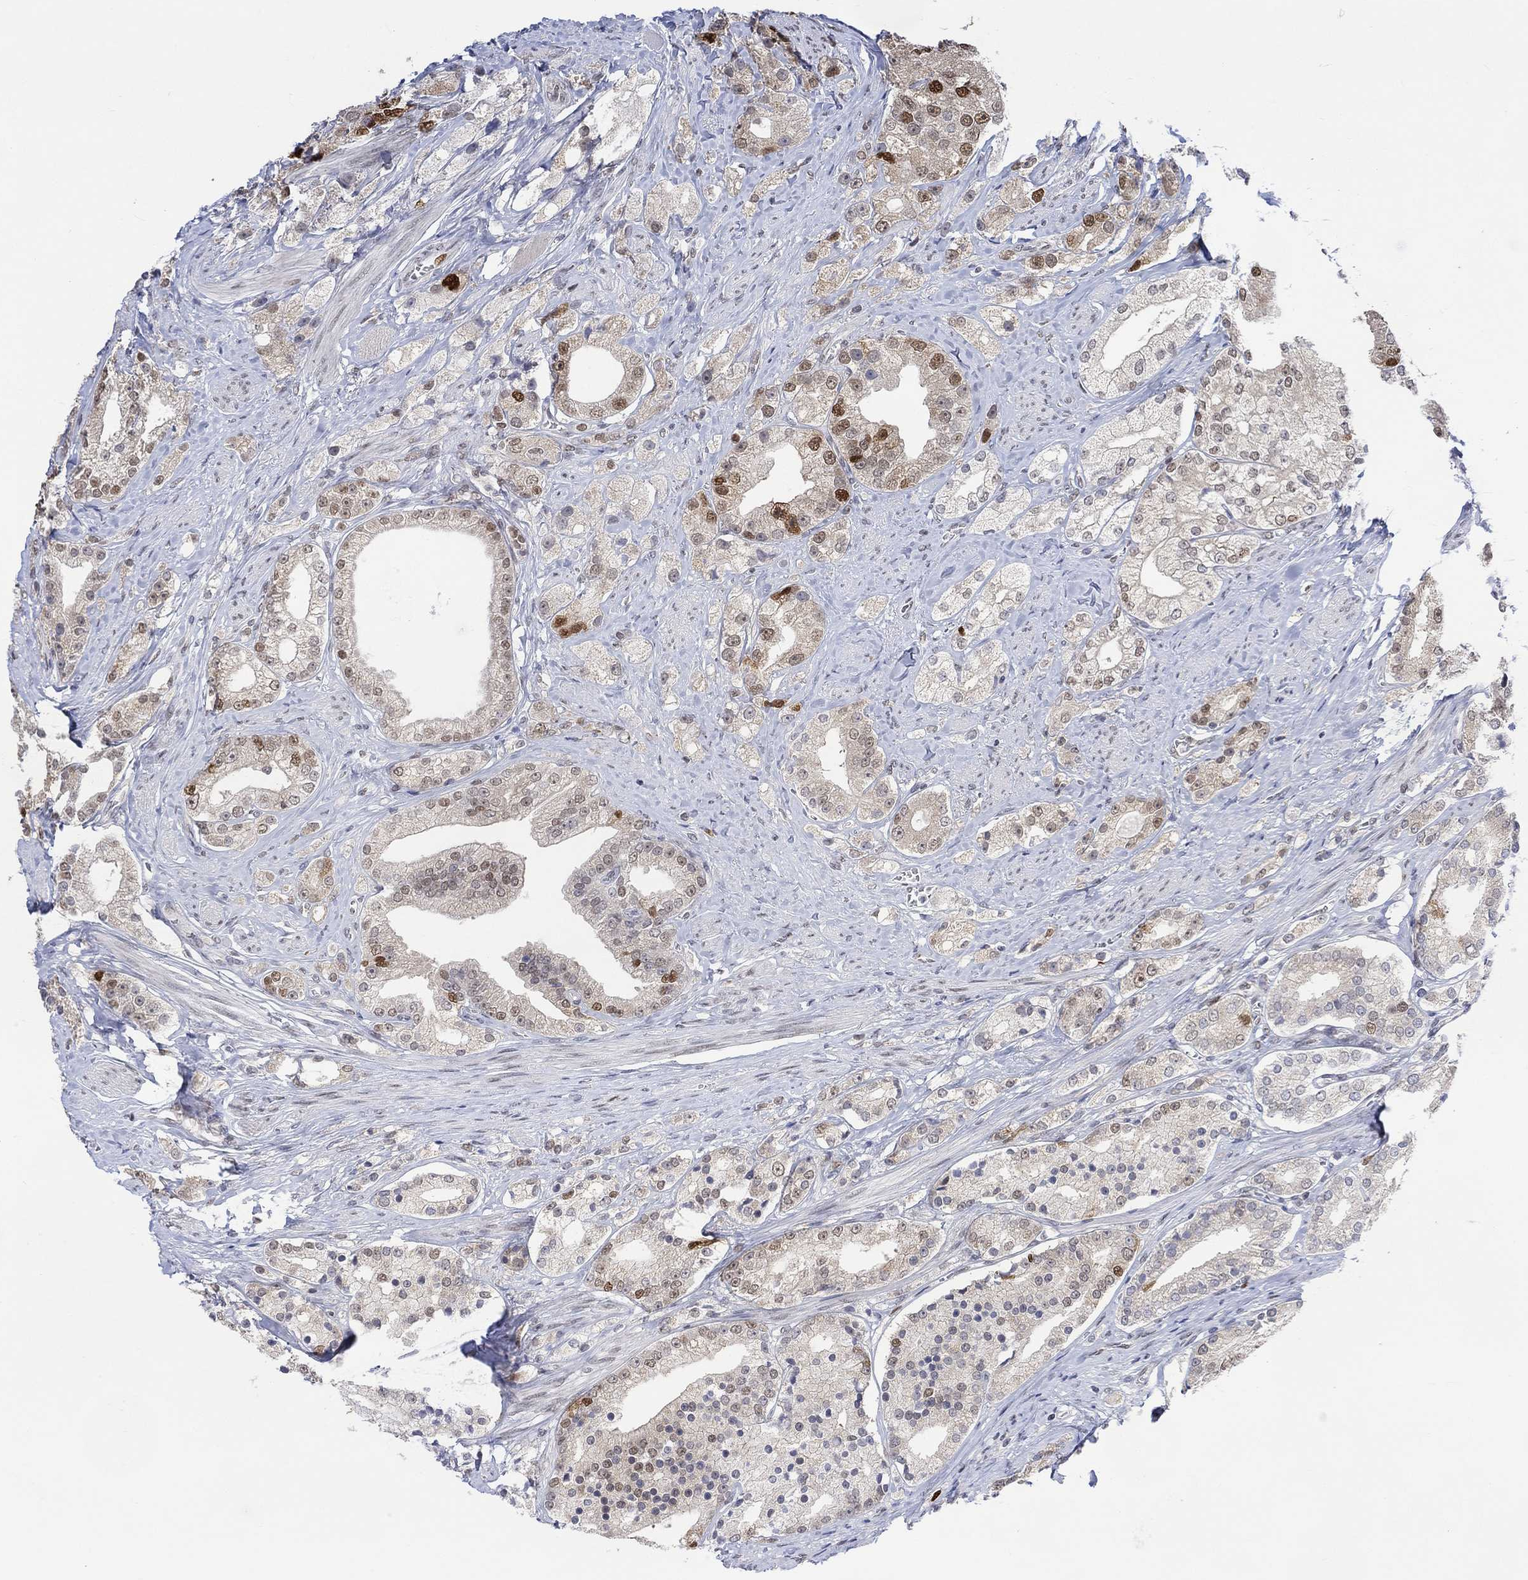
{"staining": {"intensity": "strong", "quantity": "<25%", "location": "nuclear"}, "tissue": "prostate cancer", "cell_type": "Tumor cells", "image_type": "cancer", "snomed": [{"axis": "morphology", "description": "Adenocarcinoma, NOS"}, {"axis": "topography", "description": "Prostate and seminal vesicle, NOS"}, {"axis": "topography", "description": "Prostate"}], "caption": "Approximately <25% of tumor cells in adenocarcinoma (prostate) show strong nuclear protein positivity as visualized by brown immunohistochemical staining.", "gene": "RAD54L2", "patient": {"sex": "male", "age": 67}}